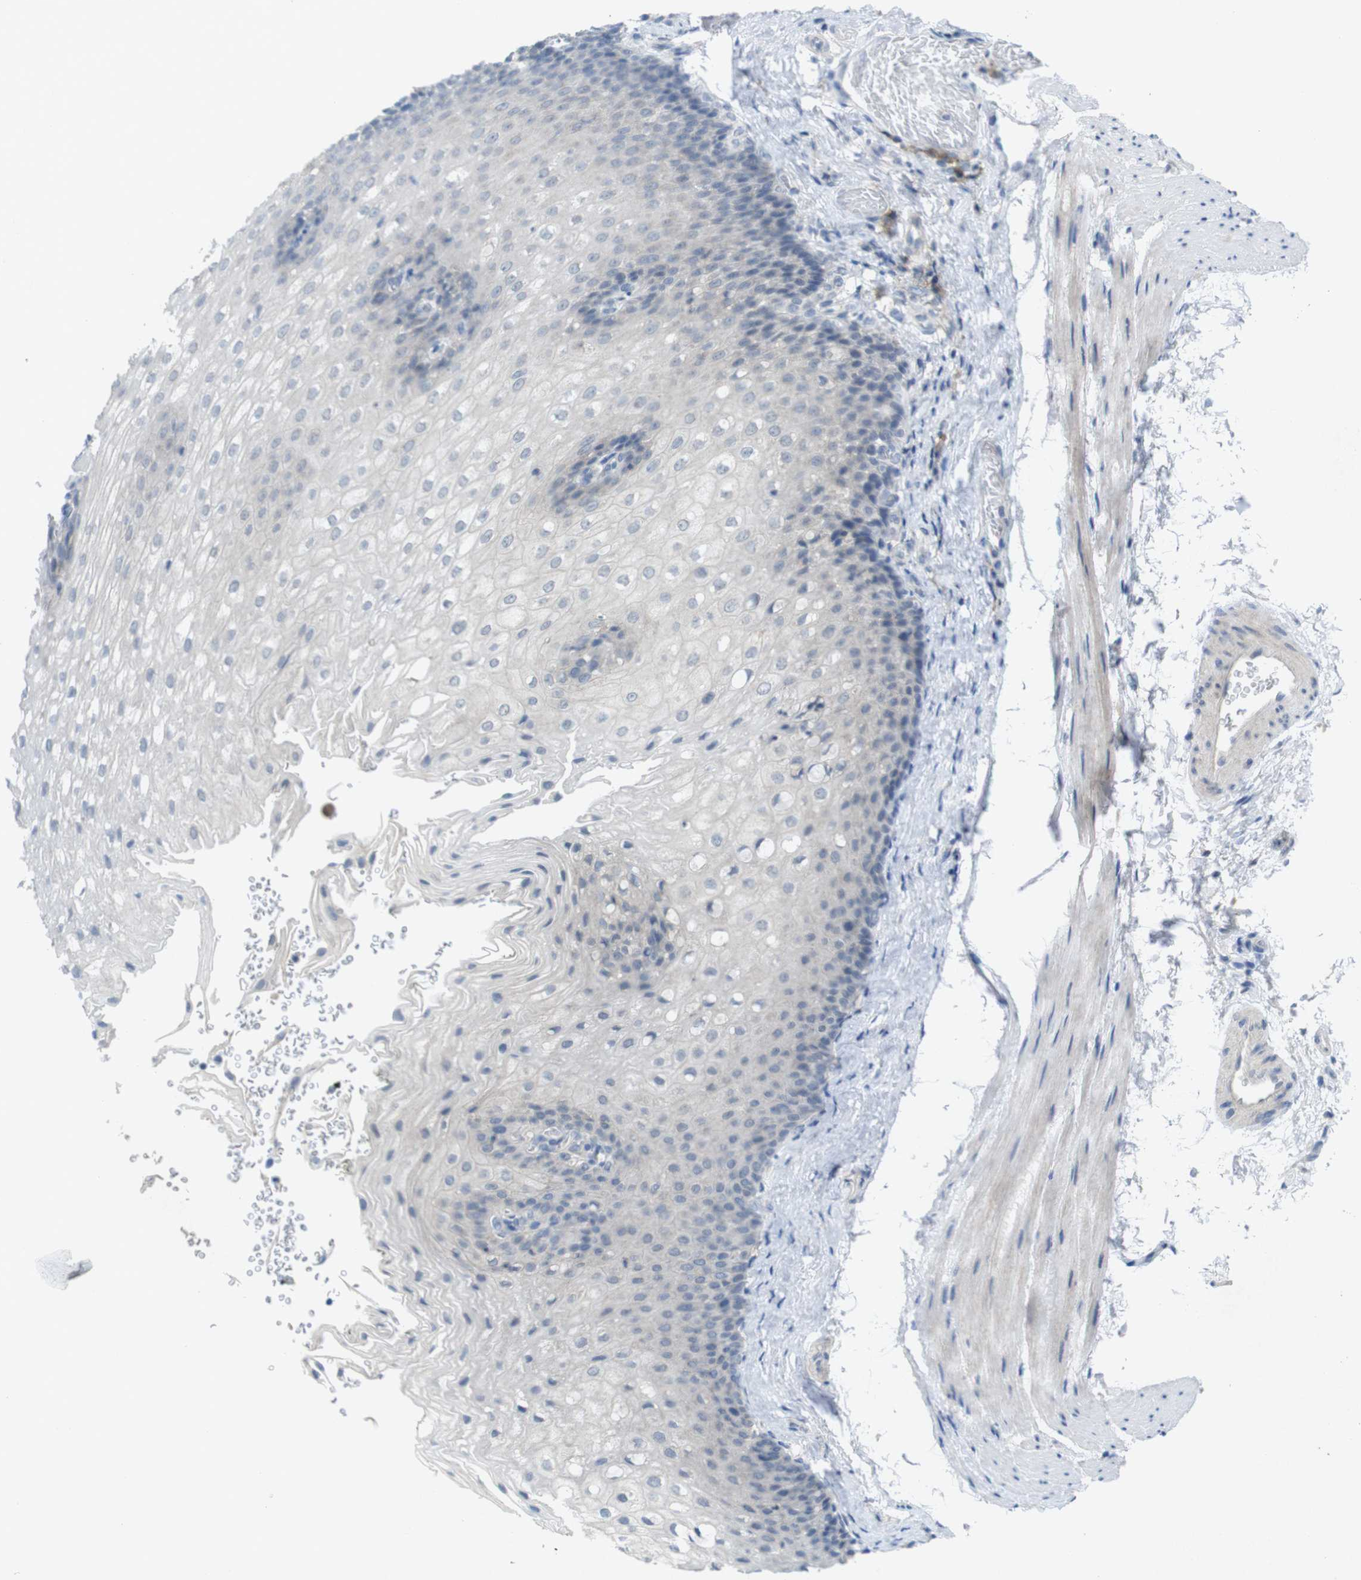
{"staining": {"intensity": "negative", "quantity": "none", "location": "none"}, "tissue": "esophagus", "cell_type": "Squamous epithelial cells", "image_type": "normal", "snomed": [{"axis": "morphology", "description": "Normal tissue, NOS"}, {"axis": "topography", "description": "Esophagus"}], "caption": "The image shows no staining of squamous epithelial cells in normal esophagus.", "gene": "SLAMF7", "patient": {"sex": "male", "age": 48}}